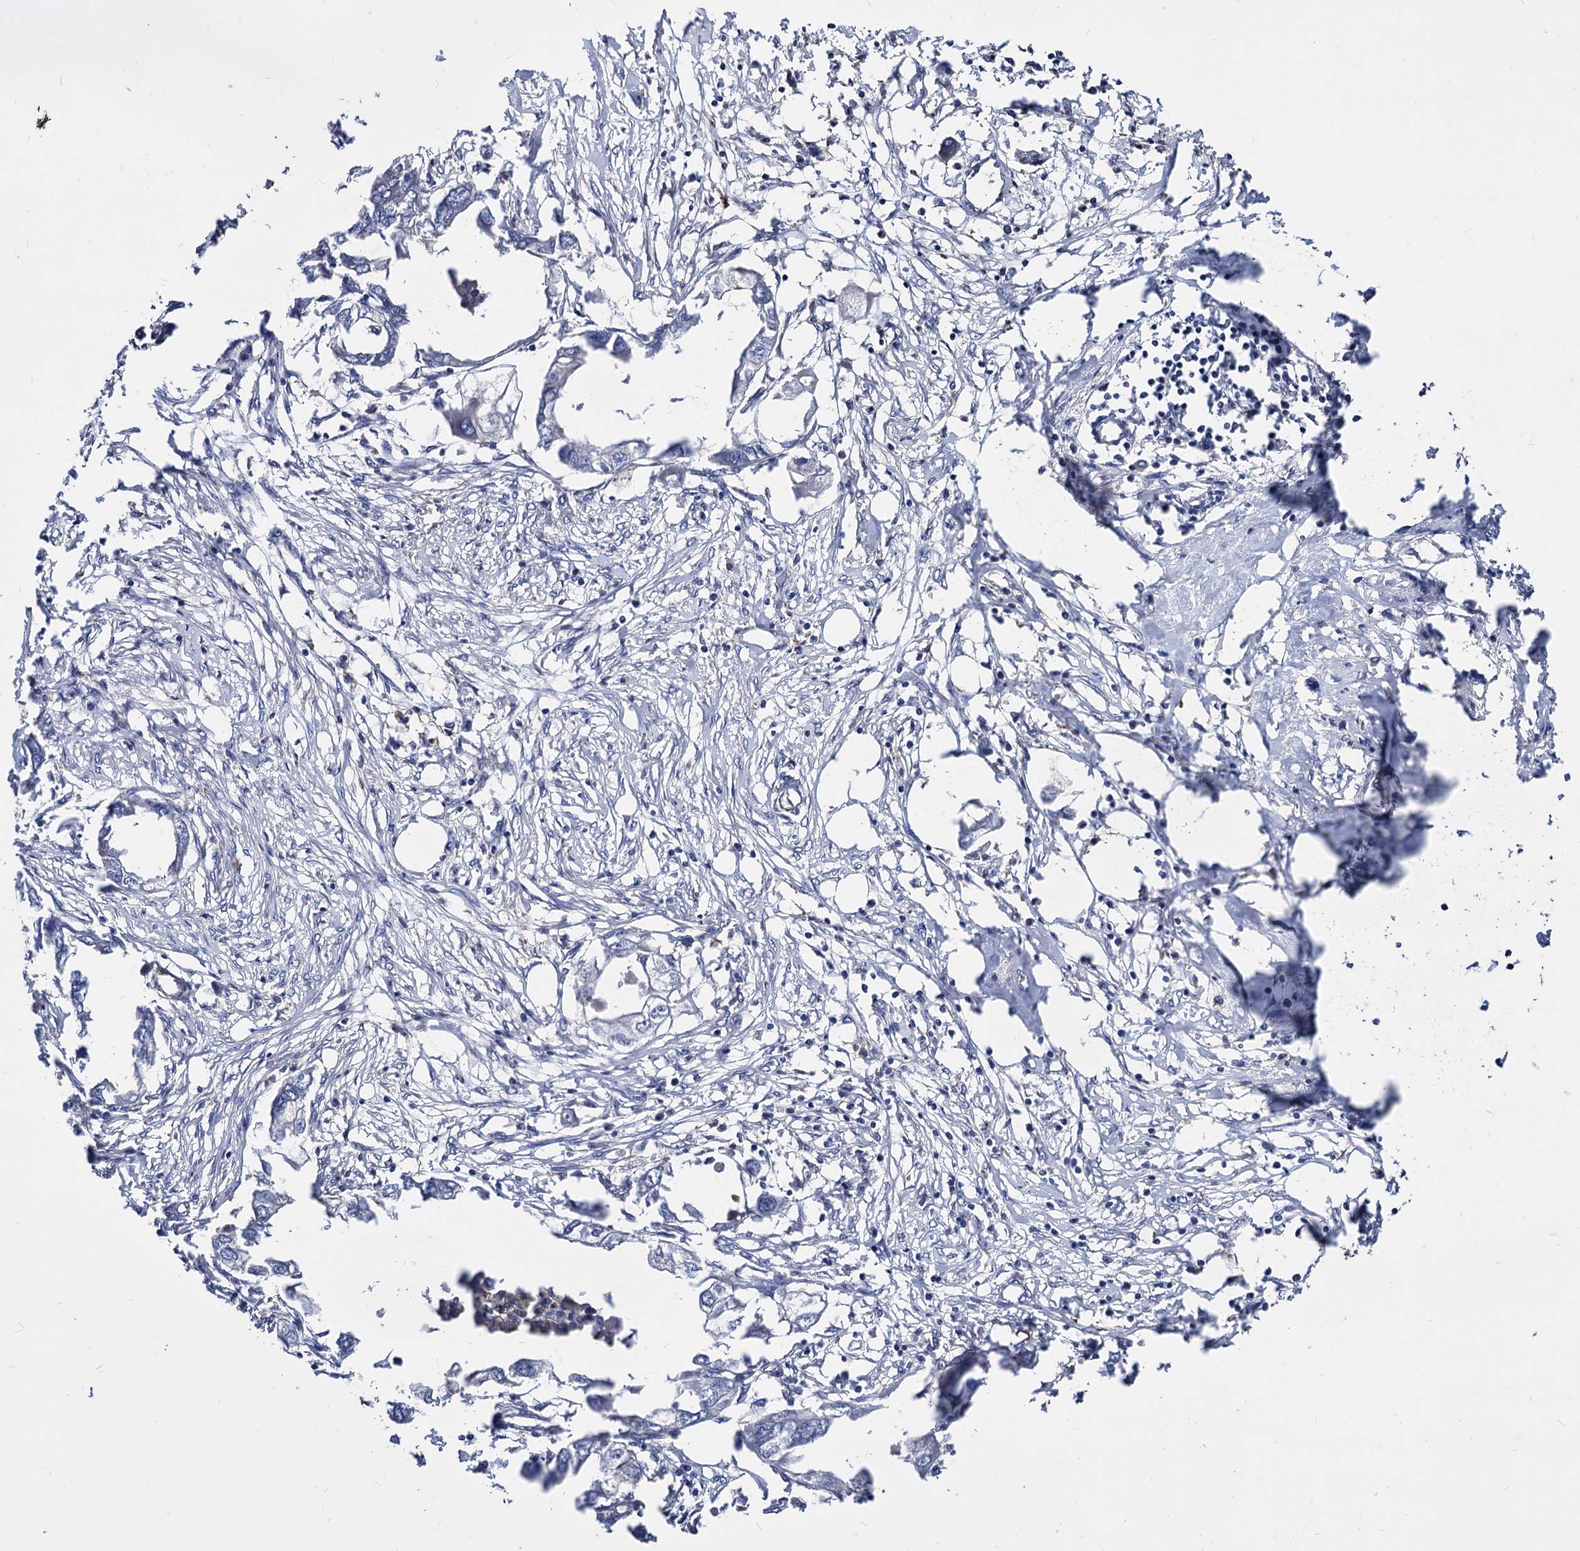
{"staining": {"intensity": "negative", "quantity": "none", "location": "none"}, "tissue": "endometrial cancer", "cell_type": "Tumor cells", "image_type": "cancer", "snomed": [{"axis": "morphology", "description": "Adenocarcinoma, NOS"}, {"axis": "morphology", "description": "Adenocarcinoma, metastatic, NOS"}, {"axis": "topography", "description": "Adipose tissue"}, {"axis": "topography", "description": "Endometrium"}], "caption": "Immunohistochemistry of human endometrial adenocarcinoma demonstrates no positivity in tumor cells. (Stains: DAB (3,3'-diaminobenzidine) immunohistochemistry with hematoxylin counter stain, Microscopy: brightfield microscopy at high magnification).", "gene": "CPPED1", "patient": {"sex": "female", "age": 67}}